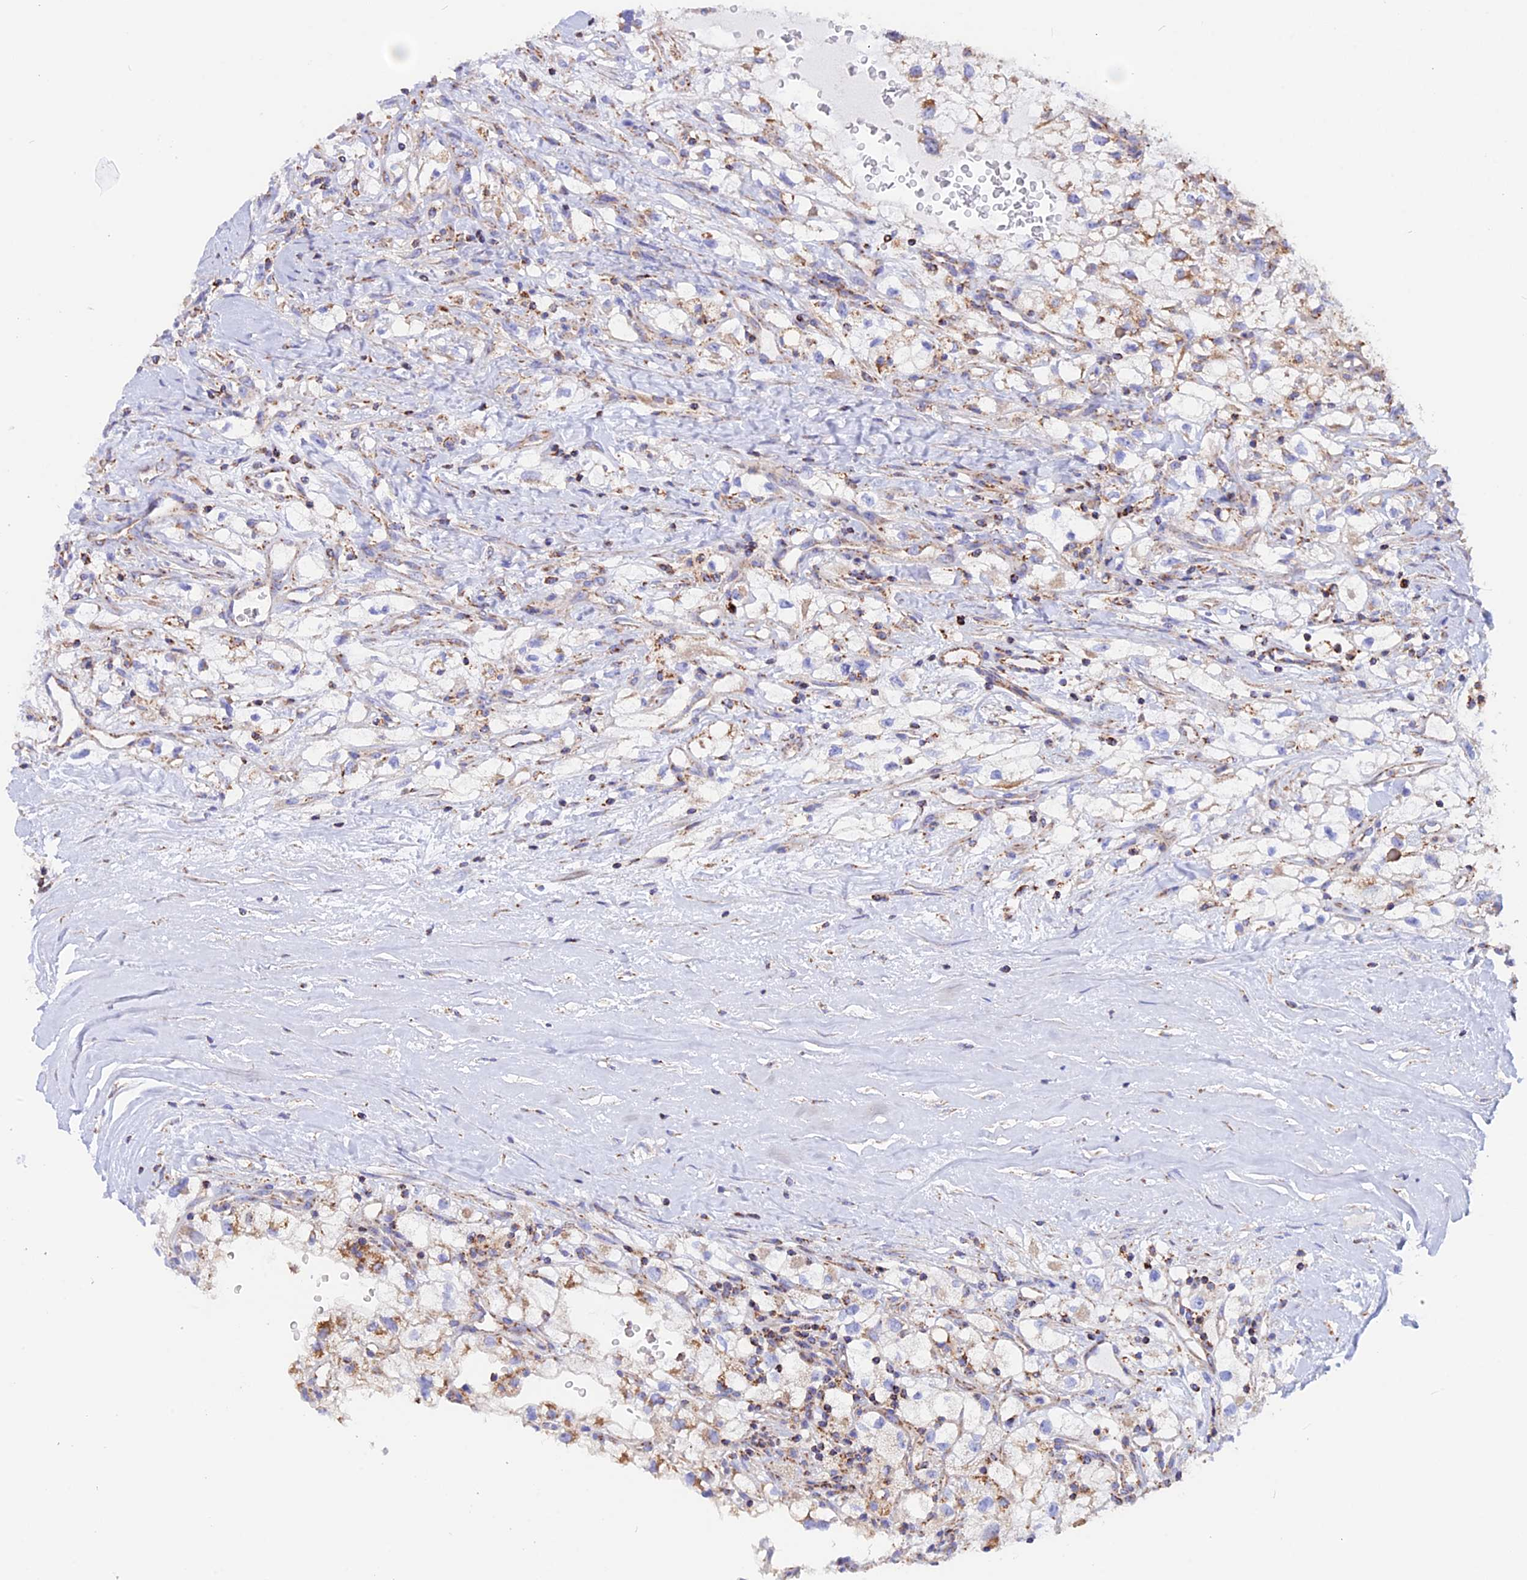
{"staining": {"intensity": "moderate", "quantity": "<25%", "location": "cytoplasmic/membranous"}, "tissue": "renal cancer", "cell_type": "Tumor cells", "image_type": "cancer", "snomed": [{"axis": "morphology", "description": "Adenocarcinoma, NOS"}, {"axis": "topography", "description": "Kidney"}], "caption": "An image of renal cancer stained for a protein displays moderate cytoplasmic/membranous brown staining in tumor cells. The protein of interest is shown in brown color, while the nuclei are stained blue.", "gene": "GCDH", "patient": {"sex": "male", "age": 59}}